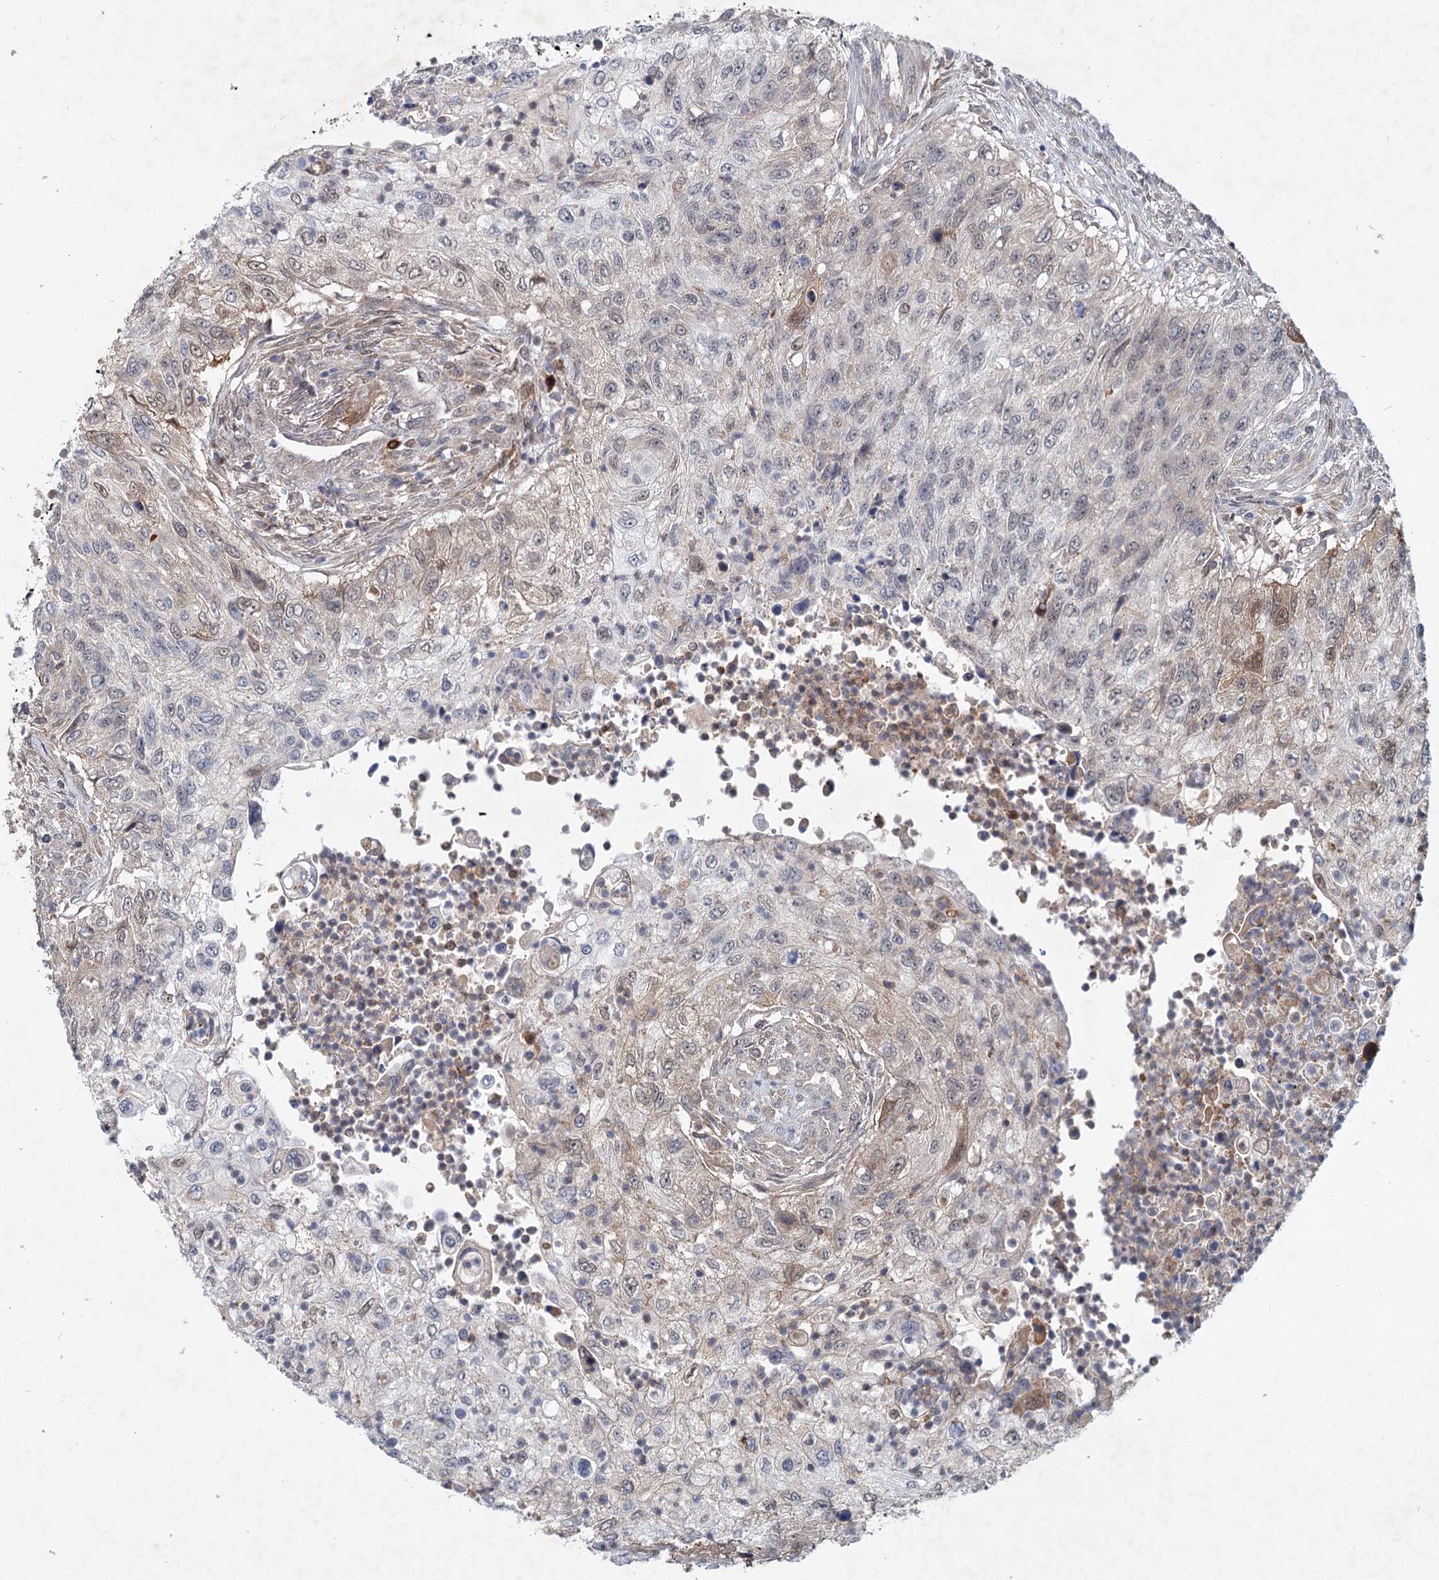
{"staining": {"intensity": "weak", "quantity": "<25%", "location": "cytoplasmic/membranous"}, "tissue": "urothelial cancer", "cell_type": "Tumor cells", "image_type": "cancer", "snomed": [{"axis": "morphology", "description": "Urothelial carcinoma, High grade"}, {"axis": "topography", "description": "Urinary bladder"}], "caption": "Urothelial carcinoma (high-grade) was stained to show a protein in brown. There is no significant positivity in tumor cells.", "gene": "AP3B1", "patient": {"sex": "female", "age": 60}}